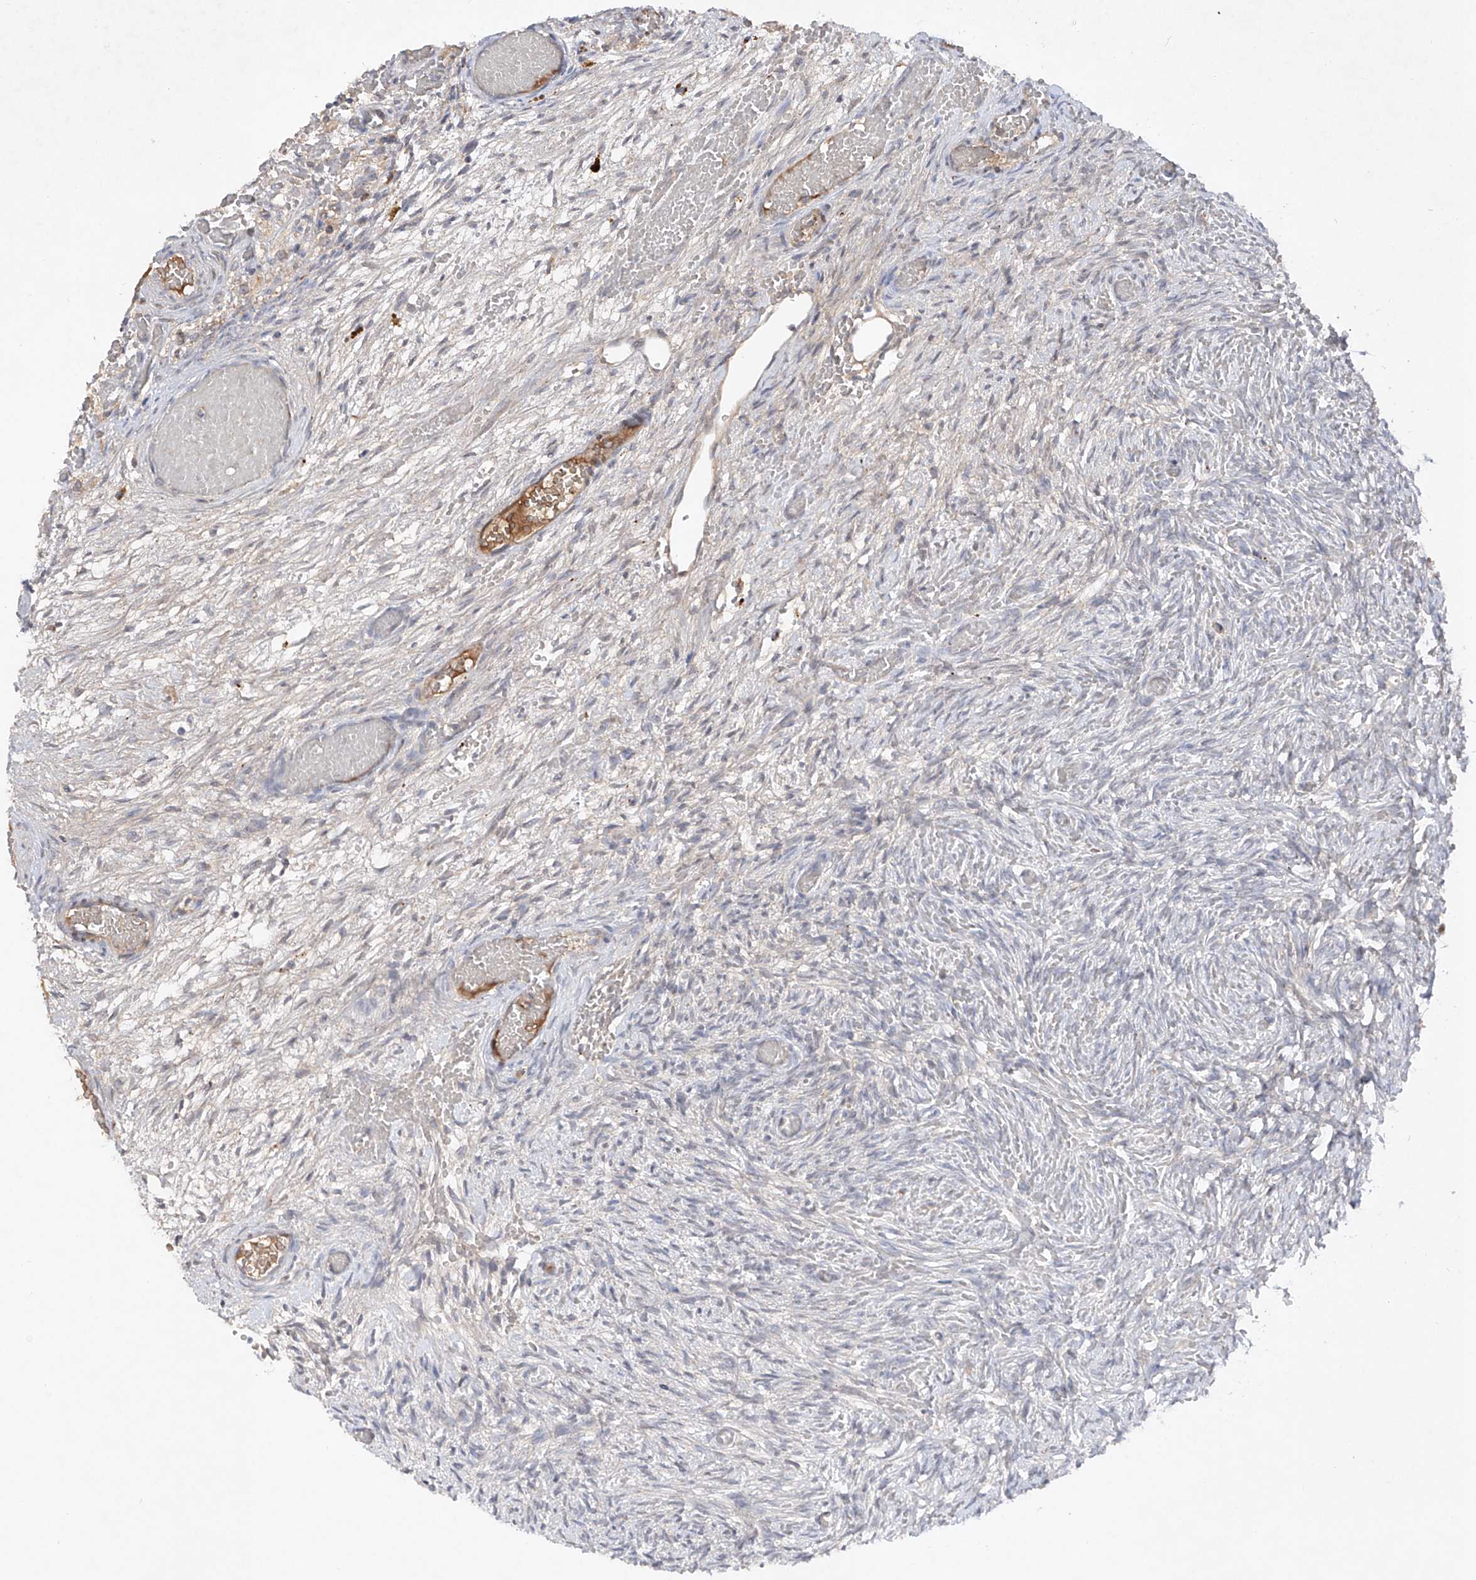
{"staining": {"intensity": "negative", "quantity": "none", "location": "none"}, "tissue": "ovary", "cell_type": "Ovarian stroma cells", "image_type": "normal", "snomed": [{"axis": "morphology", "description": "Adenocarcinoma, NOS"}, {"axis": "topography", "description": "Endometrium"}], "caption": "Immunohistochemistry of normal human ovary shows no expression in ovarian stroma cells.", "gene": "FAM135A", "patient": {"sex": "female", "age": 32}}